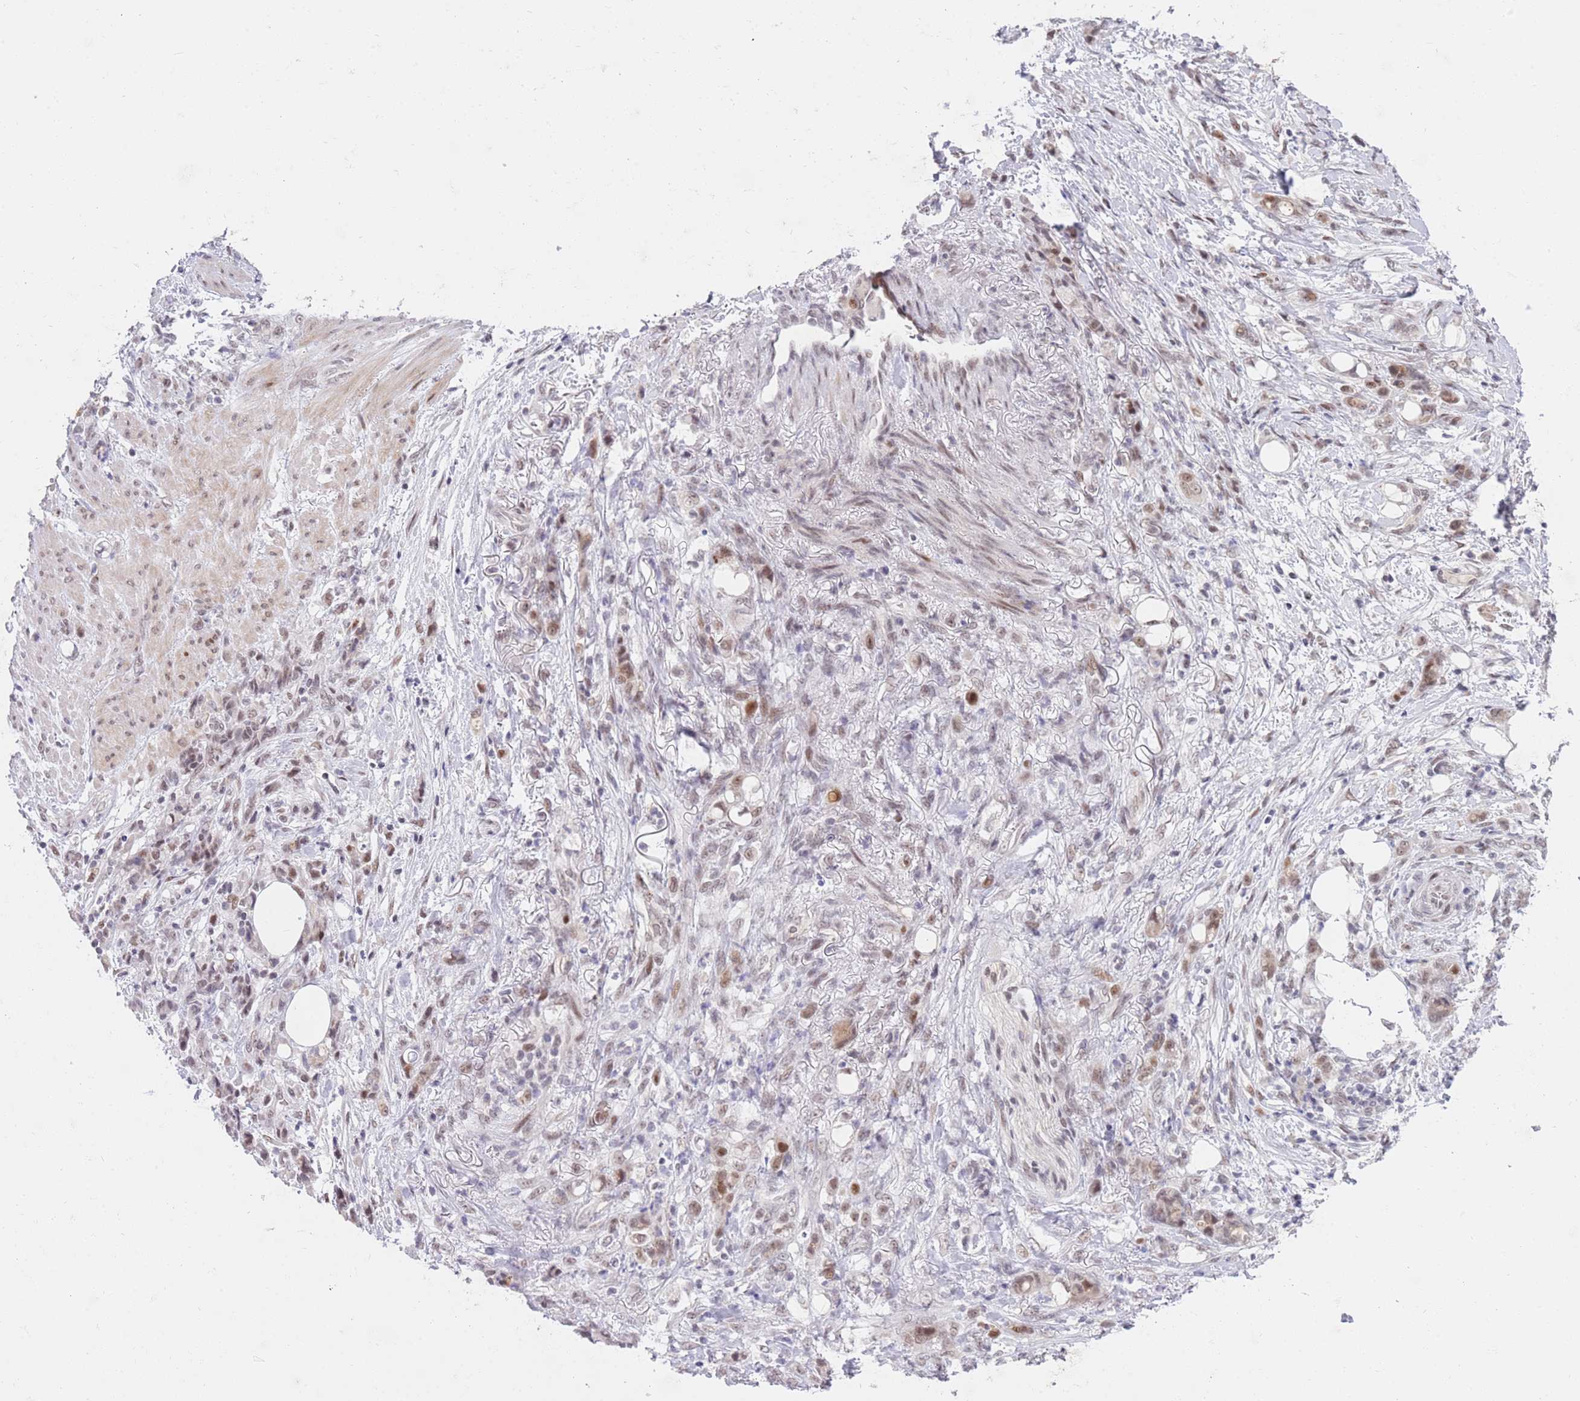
{"staining": {"intensity": "weak", "quantity": ">75%", "location": "nuclear"}, "tissue": "stomach cancer", "cell_type": "Tumor cells", "image_type": "cancer", "snomed": [{"axis": "morphology", "description": "Normal tissue, NOS"}, {"axis": "morphology", "description": "Adenocarcinoma, NOS"}, {"axis": "topography", "description": "Stomach"}], "caption": "Immunohistochemistry (IHC) (DAB) staining of human stomach cancer shows weak nuclear protein expression in approximately >75% of tumor cells.", "gene": "RFX1", "patient": {"sex": "female", "age": 79}}